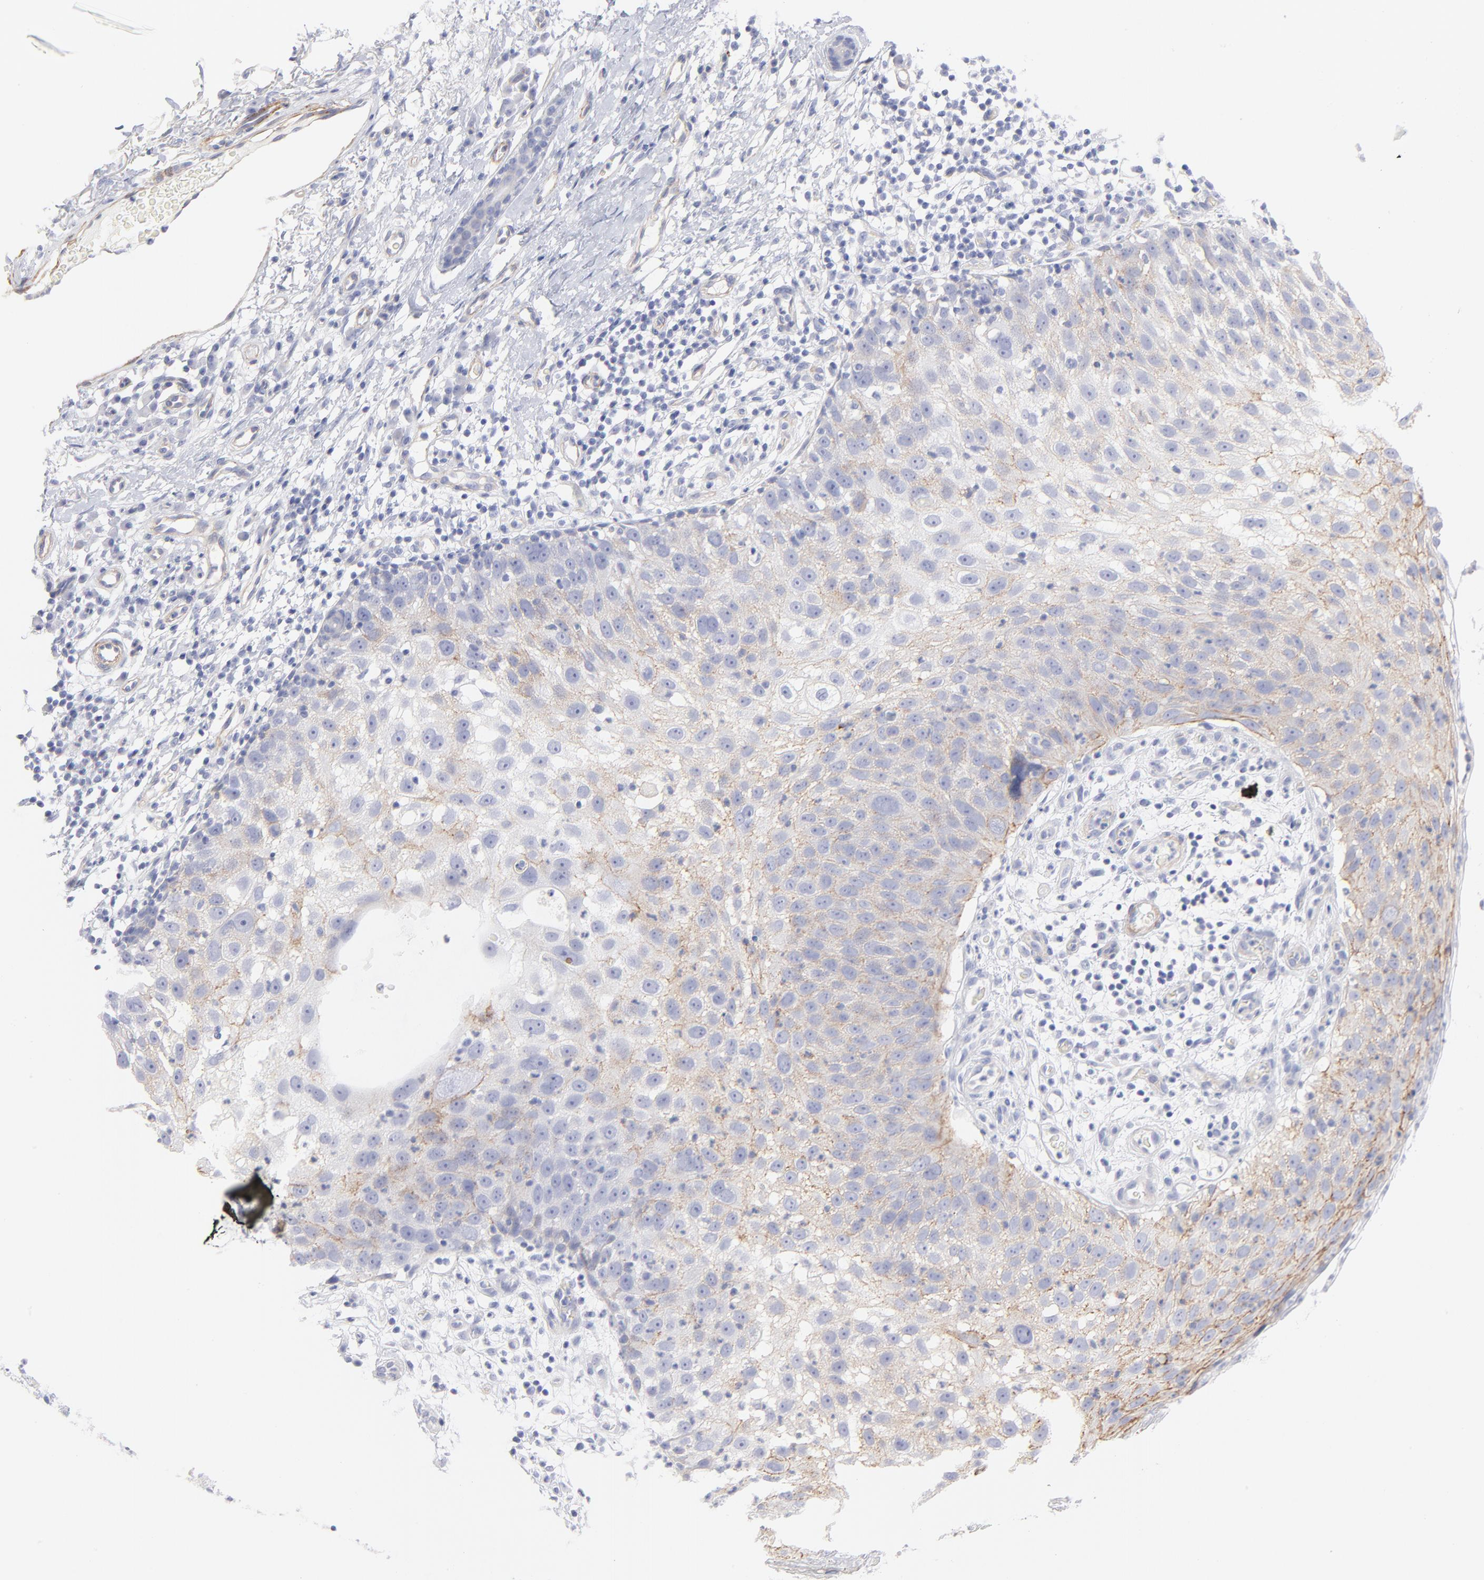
{"staining": {"intensity": "weak", "quantity": "25%-75%", "location": "cytoplasmic/membranous"}, "tissue": "skin cancer", "cell_type": "Tumor cells", "image_type": "cancer", "snomed": [{"axis": "morphology", "description": "Squamous cell carcinoma, NOS"}, {"axis": "topography", "description": "Skin"}], "caption": "Skin squamous cell carcinoma stained with IHC shows weak cytoplasmic/membranous expression in about 25%-75% of tumor cells. Nuclei are stained in blue.", "gene": "ACTA2", "patient": {"sex": "male", "age": 87}}